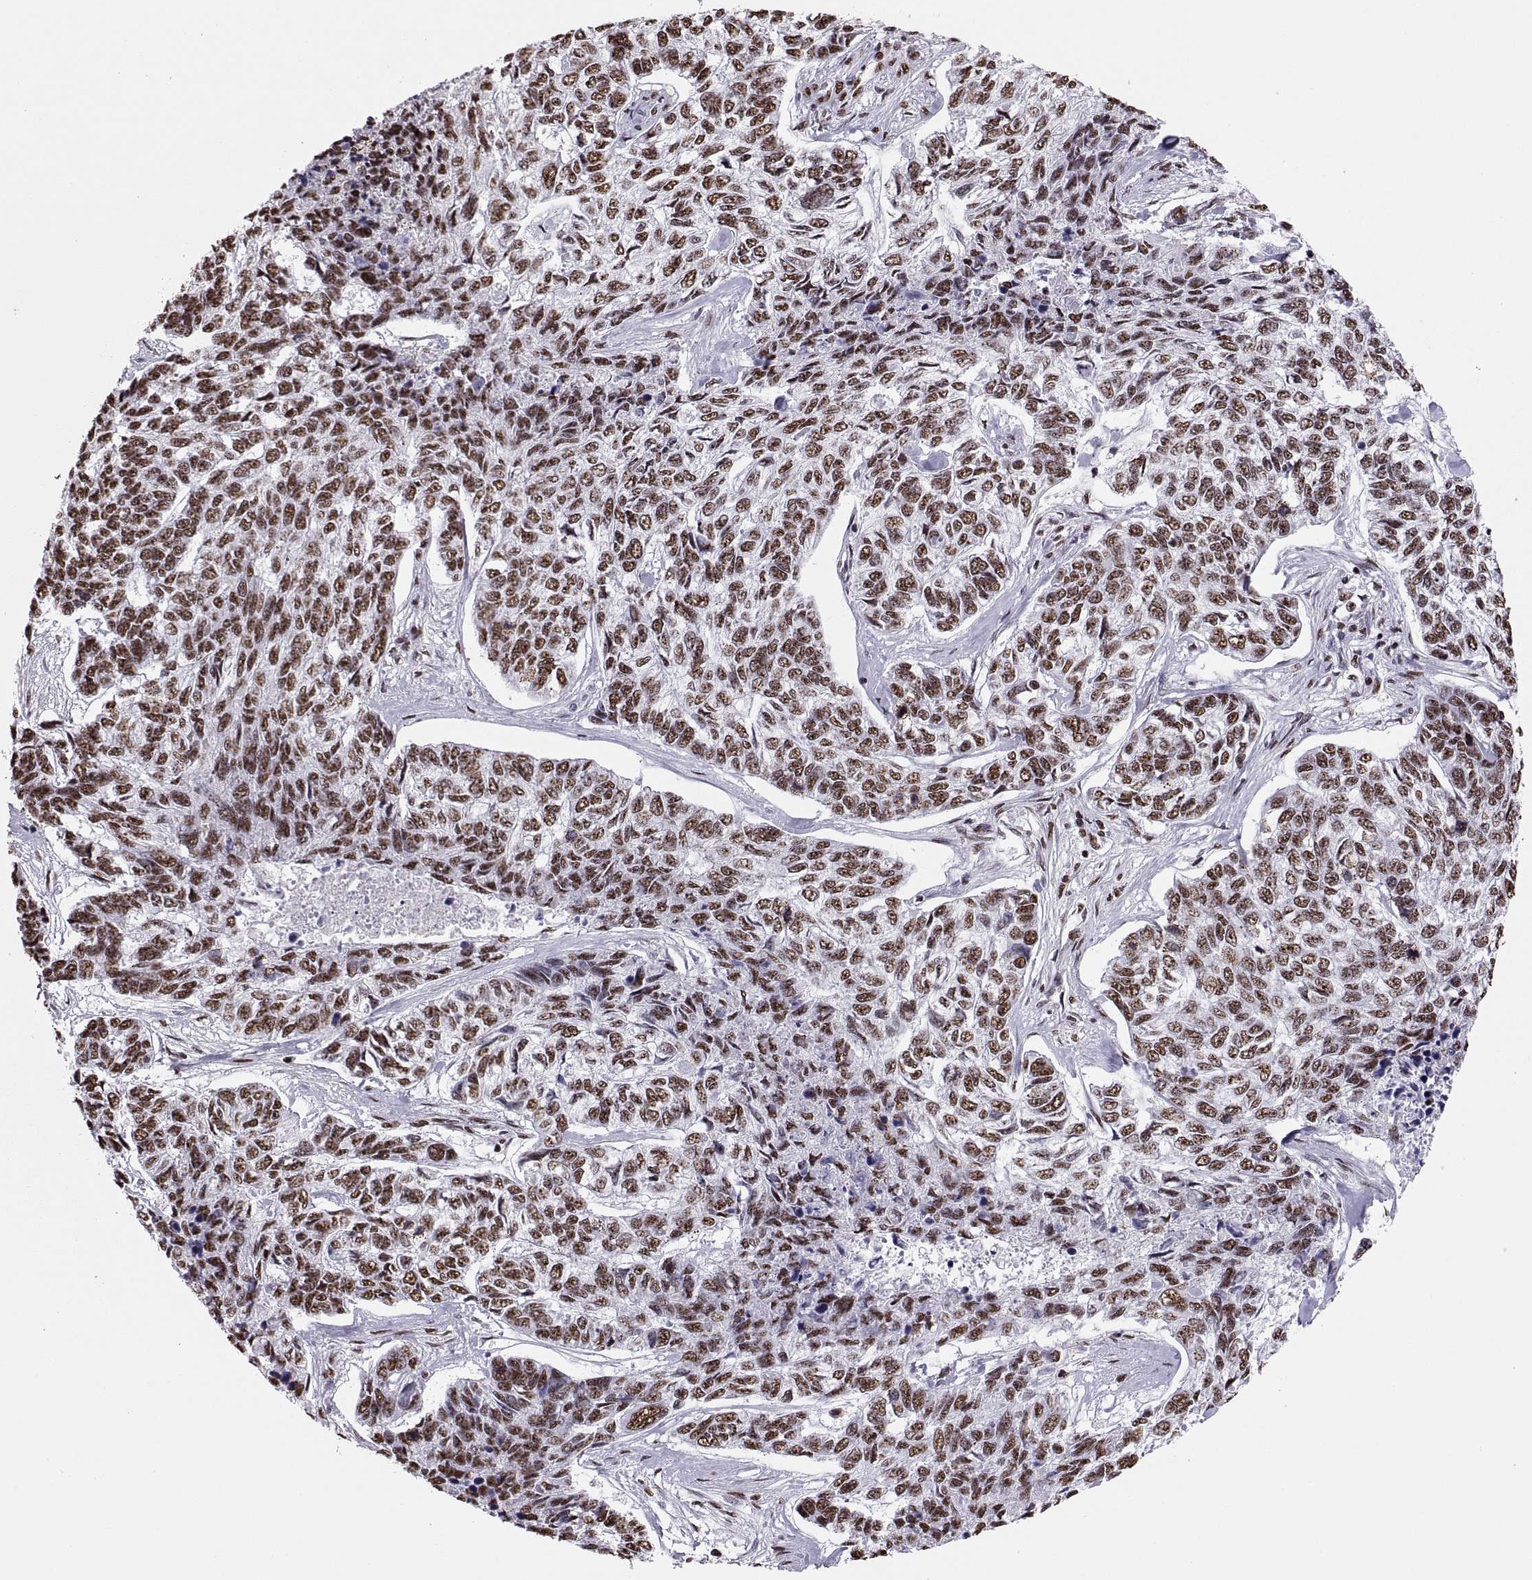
{"staining": {"intensity": "moderate", "quantity": "25%-75%", "location": "nuclear"}, "tissue": "skin cancer", "cell_type": "Tumor cells", "image_type": "cancer", "snomed": [{"axis": "morphology", "description": "Basal cell carcinoma"}, {"axis": "topography", "description": "Skin"}], "caption": "High-magnification brightfield microscopy of basal cell carcinoma (skin) stained with DAB (3,3'-diaminobenzidine) (brown) and counterstained with hematoxylin (blue). tumor cells exhibit moderate nuclear staining is present in approximately25%-75% of cells.", "gene": "SNAI1", "patient": {"sex": "female", "age": 65}}